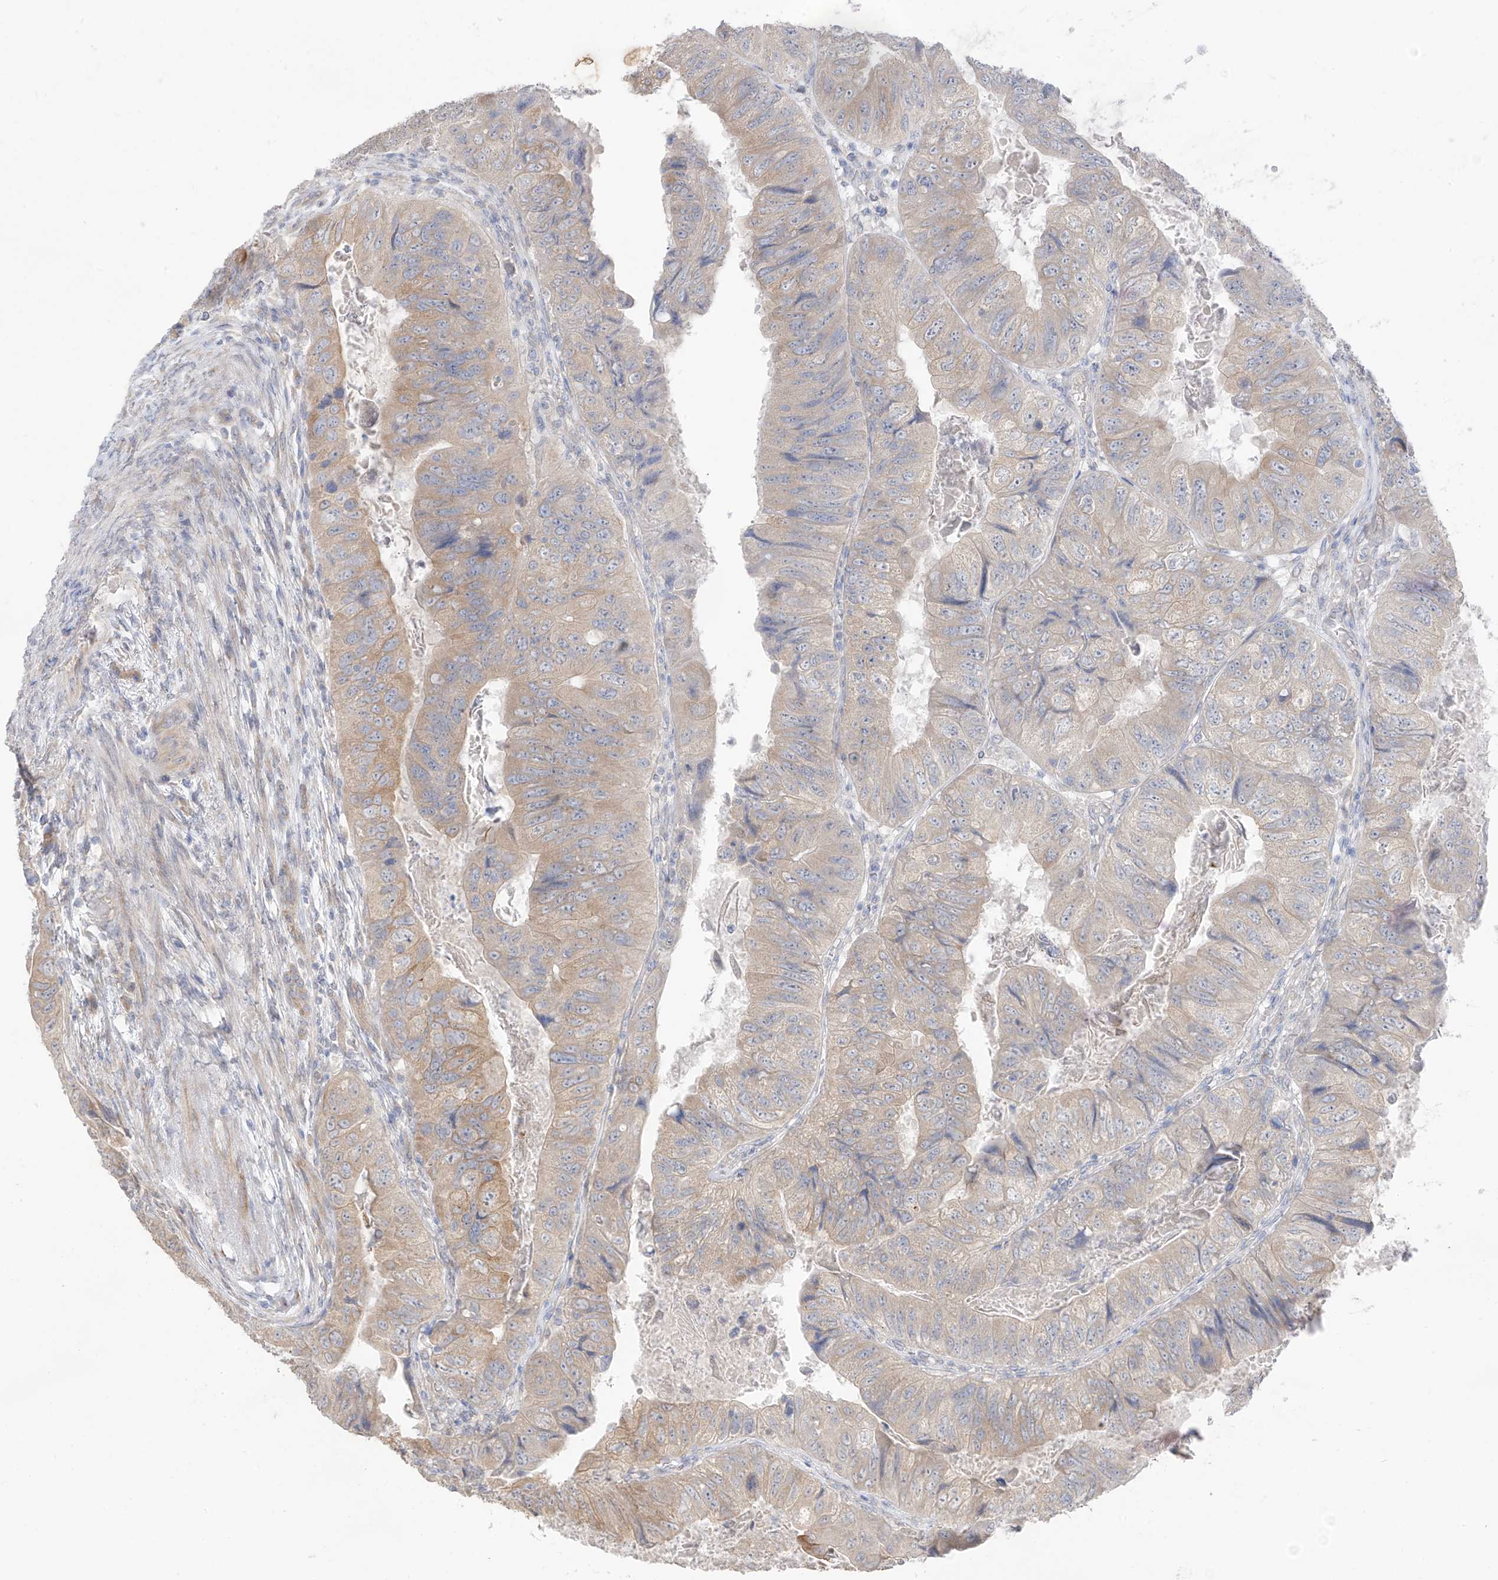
{"staining": {"intensity": "weak", "quantity": "25%-75%", "location": "cytoplasmic/membranous"}, "tissue": "colorectal cancer", "cell_type": "Tumor cells", "image_type": "cancer", "snomed": [{"axis": "morphology", "description": "Adenocarcinoma, NOS"}, {"axis": "topography", "description": "Rectum"}], "caption": "High-magnification brightfield microscopy of colorectal cancer stained with DAB (brown) and counterstained with hematoxylin (blue). tumor cells exhibit weak cytoplasmic/membranous staining is seen in about25%-75% of cells.", "gene": "NALCN", "patient": {"sex": "male", "age": 63}}